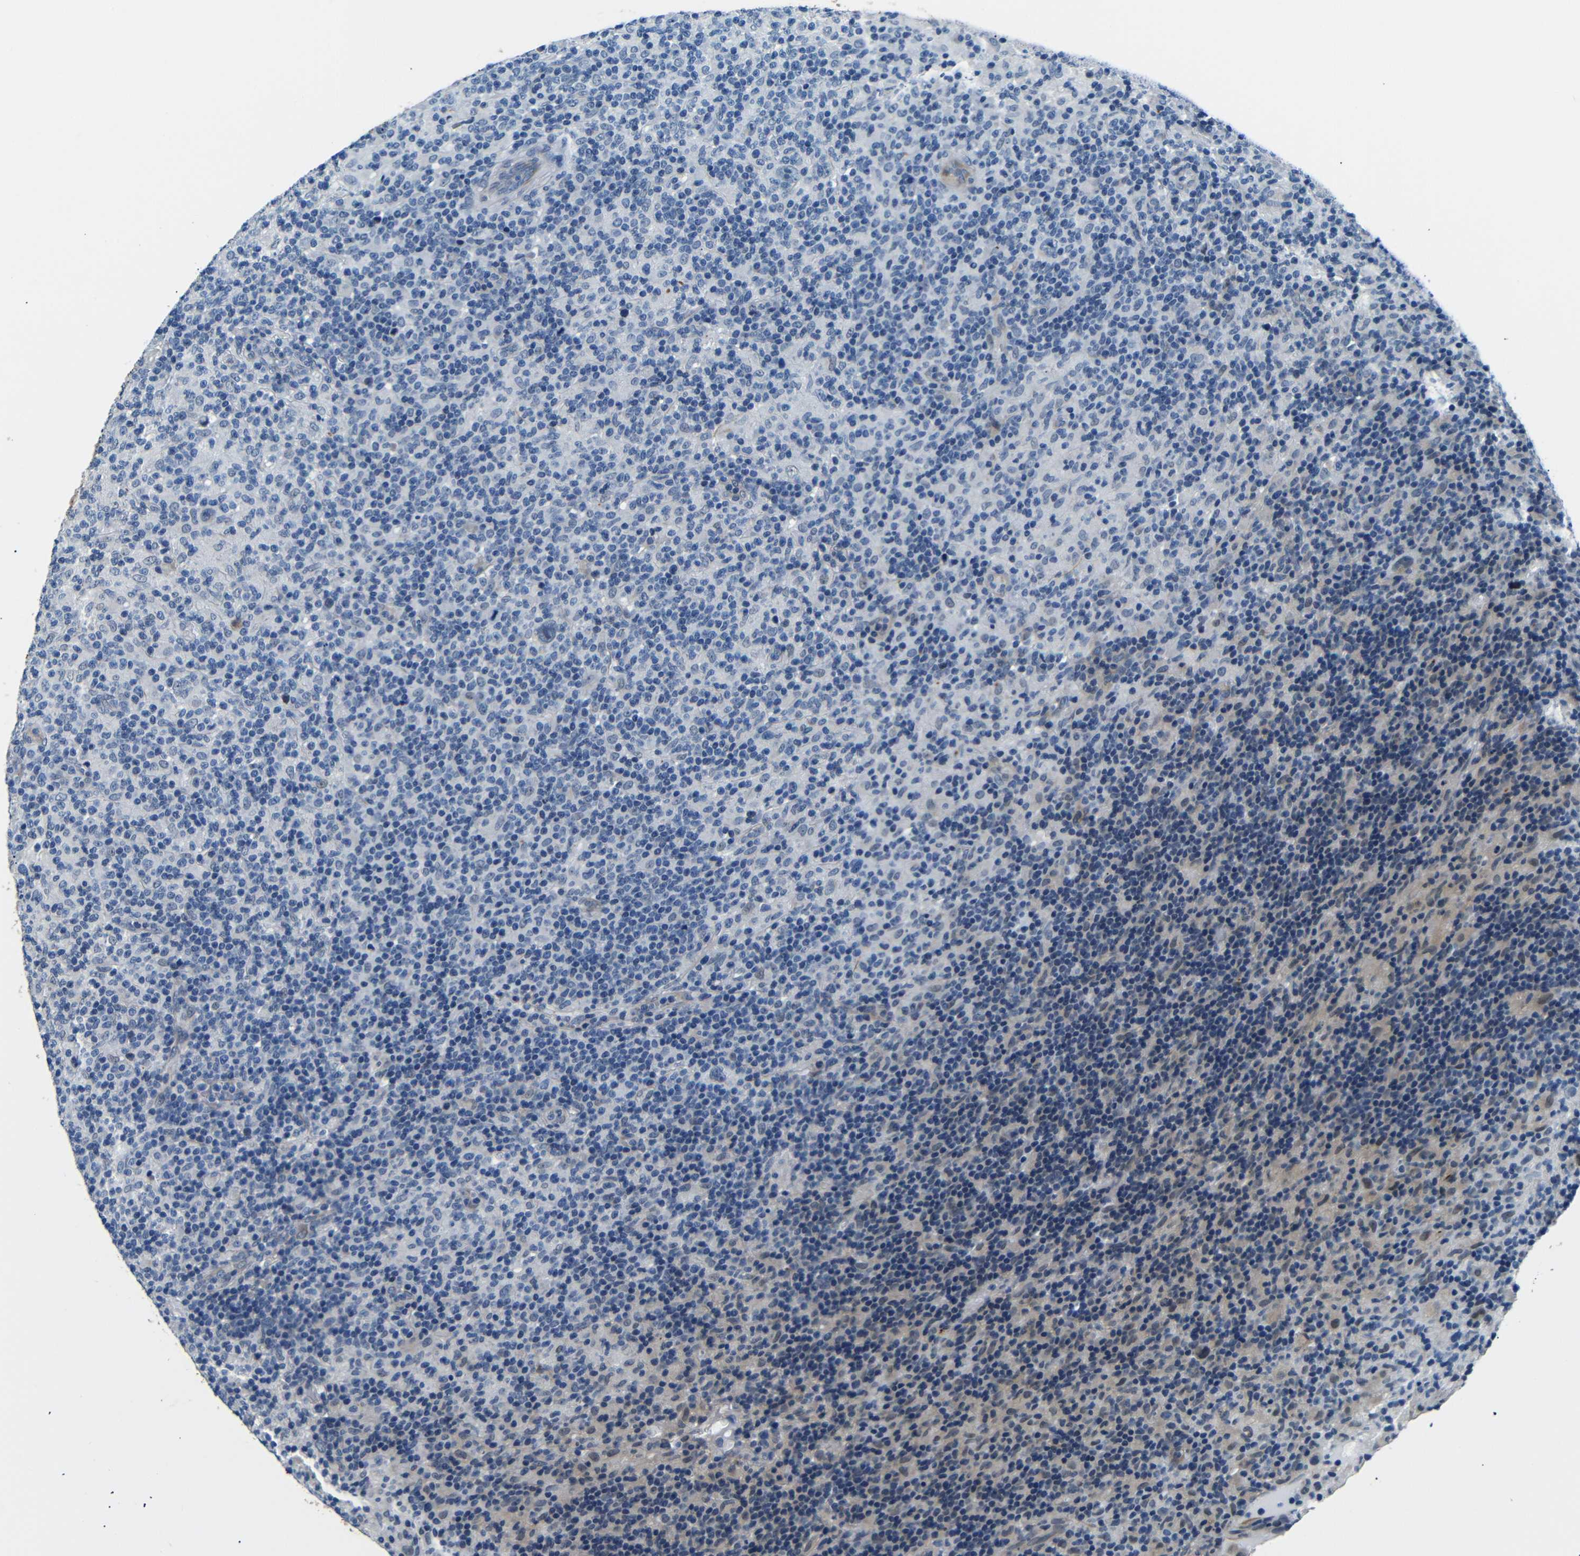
{"staining": {"intensity": "negative", "quantity": "none", "location": "none"}, "tissue": "lymphoma", "cell_type": "Tumor cells", "image_type": "cancer", "snomed": [{"axis": "morphology", "description": "Hodgkin's disease, NOS"}, {"axis": "topography", "description": "Lymph node"}], "caption": "High magnification brightfield microscopy of lymphoma stained with DAB (3,3'-diaminobenzidine) (brown) and counterstained with hematoxylin (blue): tumor cells show no significant staining. Brightfield microscopy of immunohistochemistry stained with DAB (3,3'-diaminobenzidine) (brown) and hematoxylin (blue), captured at high magnification.", "gene": "TAFA1", "patient": {"sex": "male", "age": 70}}